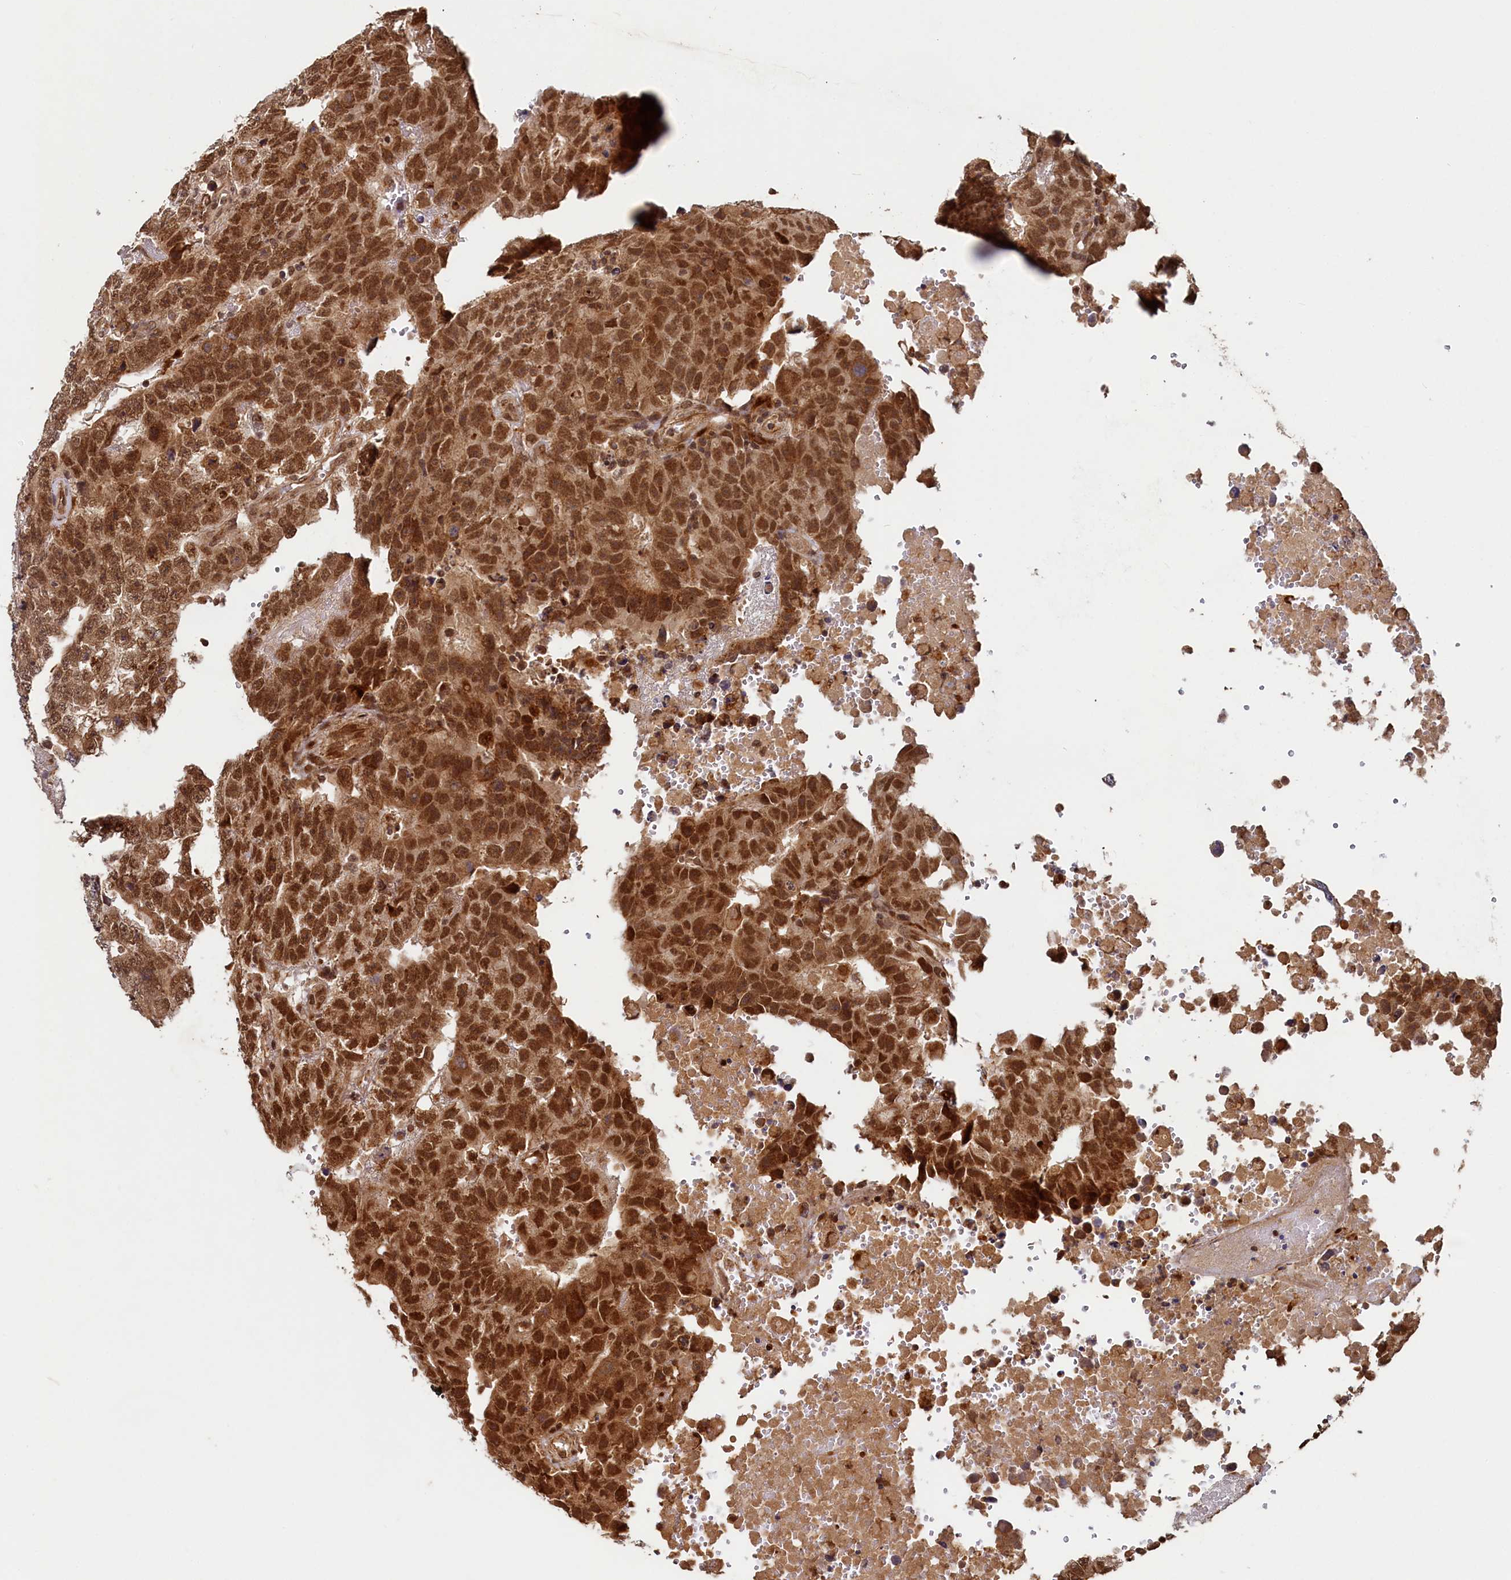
{"staining": {"intensity": "strong", "quantity": ">75%", "location": "cytoplasmic/membranous,nuclear"}, "tissue": "testis cancer", "cell_type": "Tumor cells", "image_type": "cancer", "snomed": [{"axis": "morphology", "description": "Carcinoma, Embryonal, NOS"}, {"axis": "topography", "description": "Testis"}], "caption": "This is a micrograph of IHC staining of embryonal carcinoma (testis), which shows strong expression in the cytoplasmic/membranous and nuclear of tumor cells.", "gene": "TRIM23", "patient": {"sex": "male", "age": 25}}